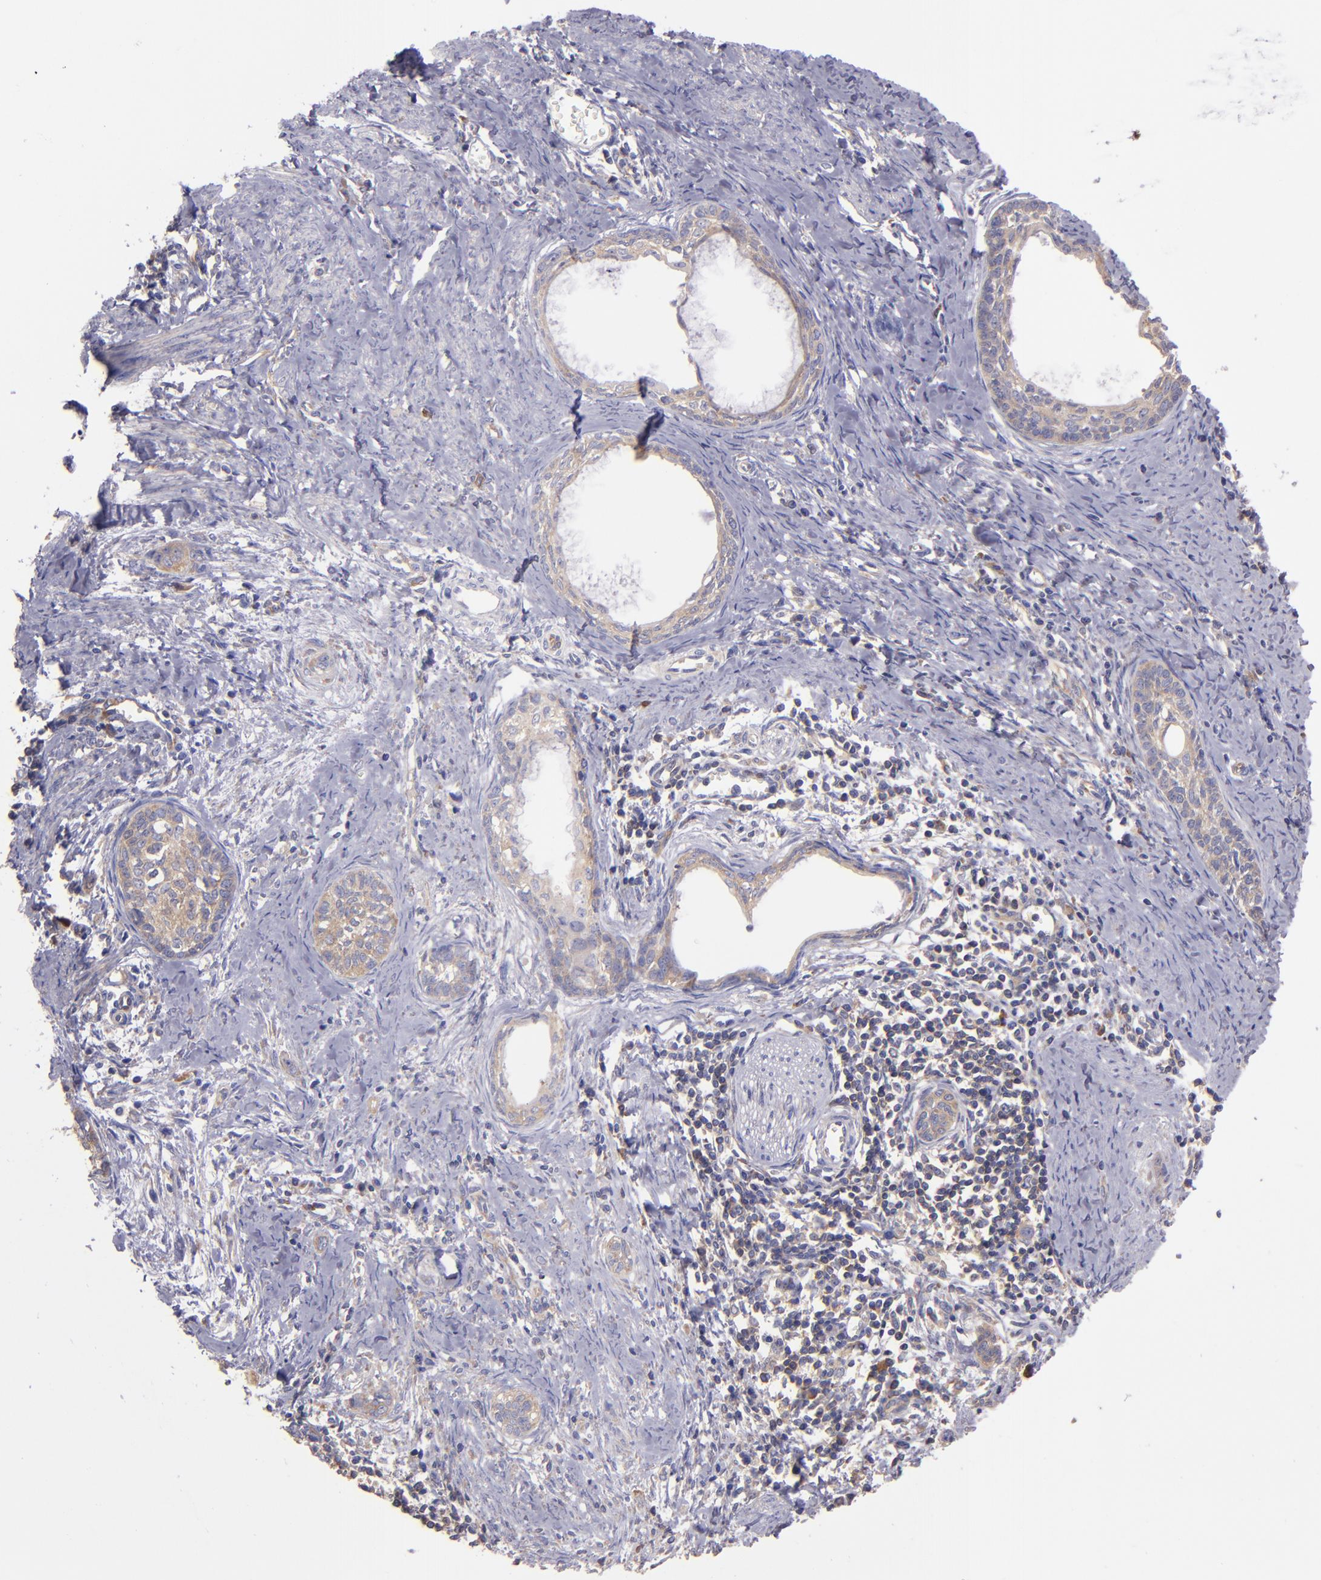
{"staining": {"intensity": "weak", "quantity": ">75%", "location": "cytoplasmic/membranous"}, "tissue": "cervical cancer", "cell_type": "Tumor cells", "image_type": "cancer", "snomed": [{"axis": "morphology", "description": "Squamous cell carcinoma, NOS"}, {"axis": "topography", "description": "Cervix"}], "caption": "Squamous cell carcinoma (cervical) stained with immunohistochemistry (IHC) reveals weak cytoplasmic/membranous expression in about >75% of tumor cells. Immunohistochemistry (ihc) stains the protein of interest in brown and the nuclei are stained blue.", "gene": "CARS1", "patient": {"sex": "female", "age": 33}}